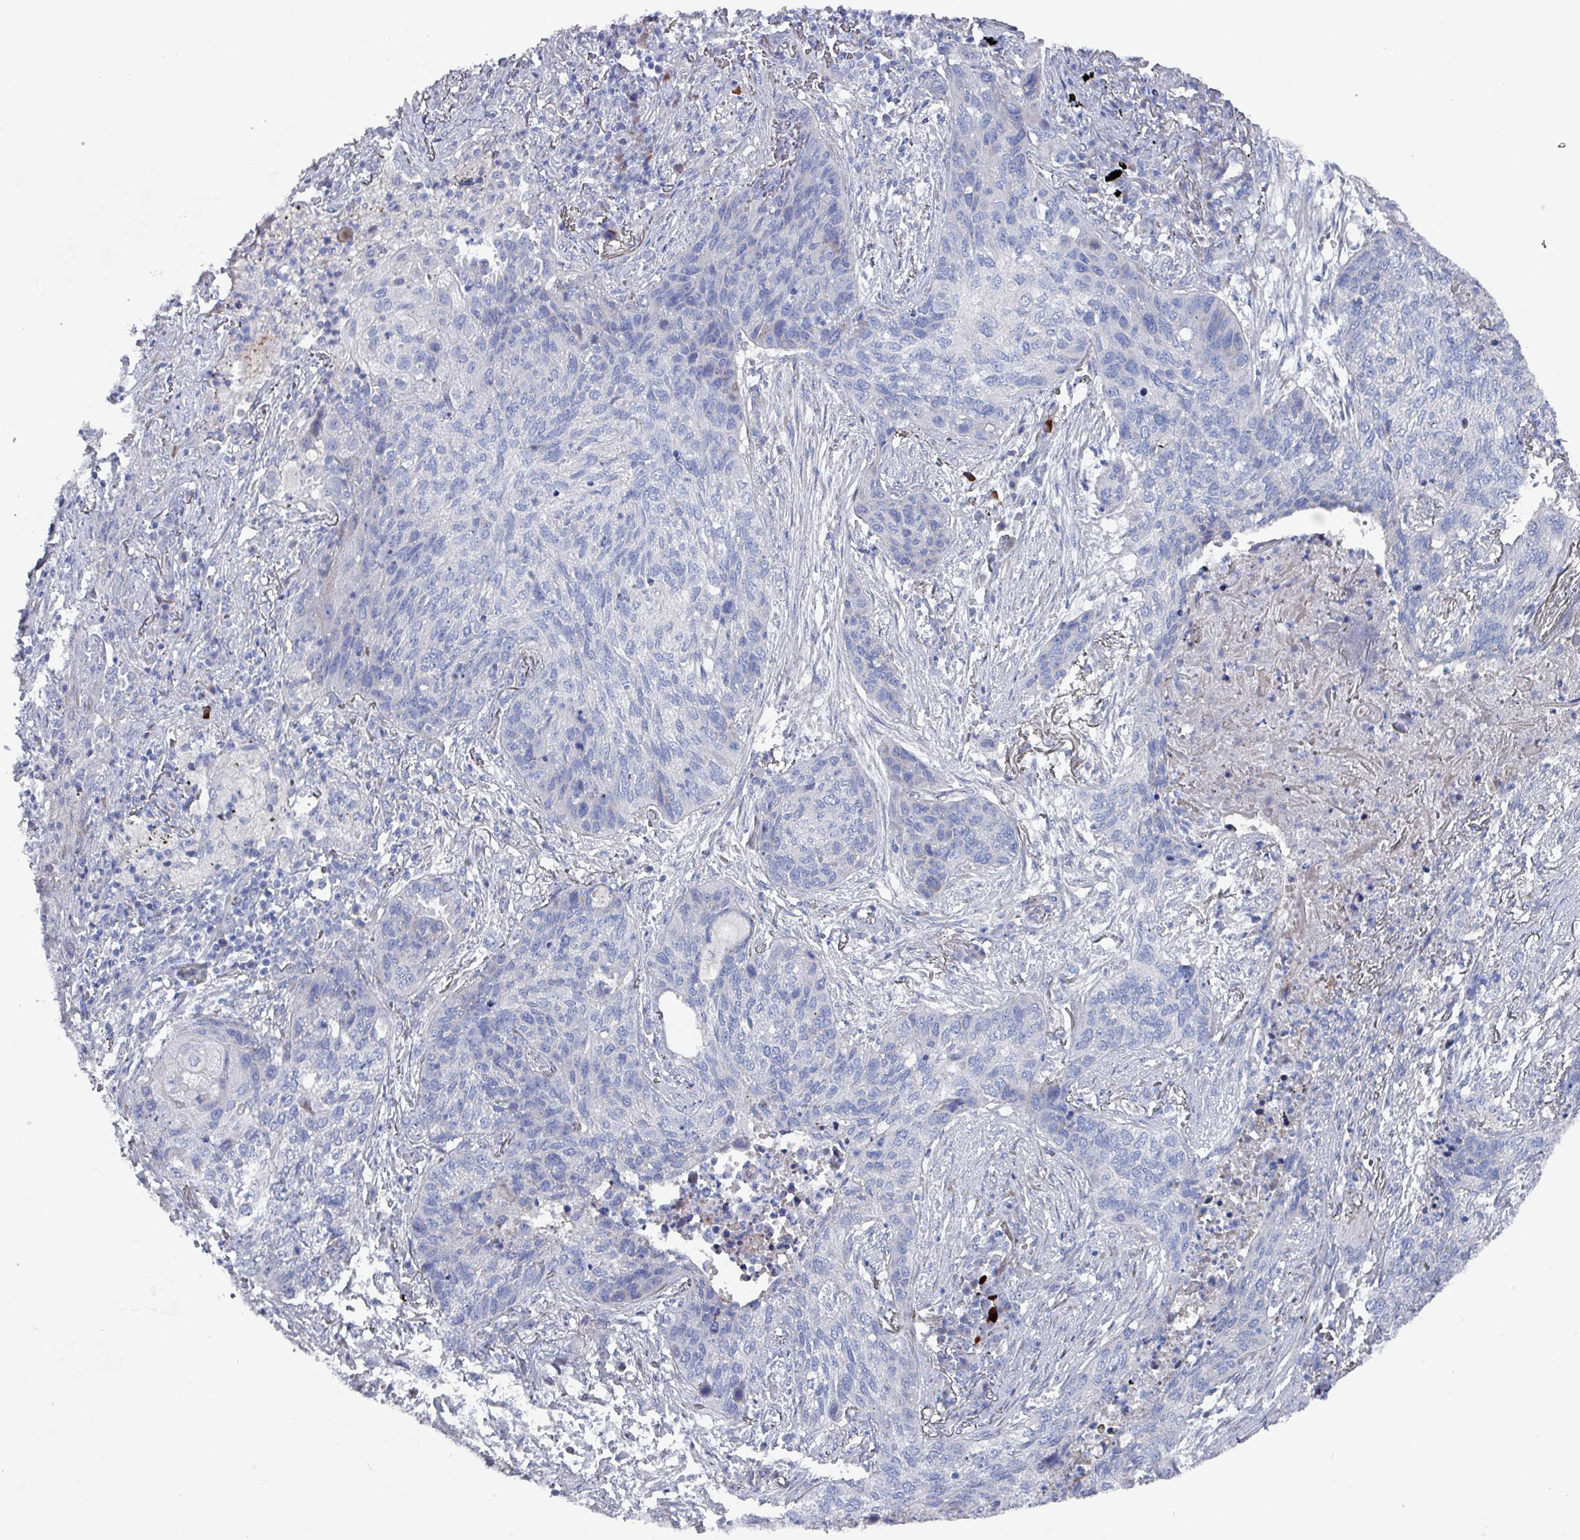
{"staining": {"intensity": "negative", "quantity": "none", "location": "none"}, "tissue": "lung cancer", "cell_type": "Tumor cells", "image_type": "cancer", "snomed": [{"axis": "morphology", "description": "Squamous cell carcinoma, NOS"}, {"axis": "topography", "description": "Lung"}], "caption": "Immunohistochemistry micrograph of neoplastic tissue: lung cancer stained with DAB exhibits no significant protein positivity in tumor cells.", "gene": "DRD5", "patient": {"sex": "female", "age": 63}}